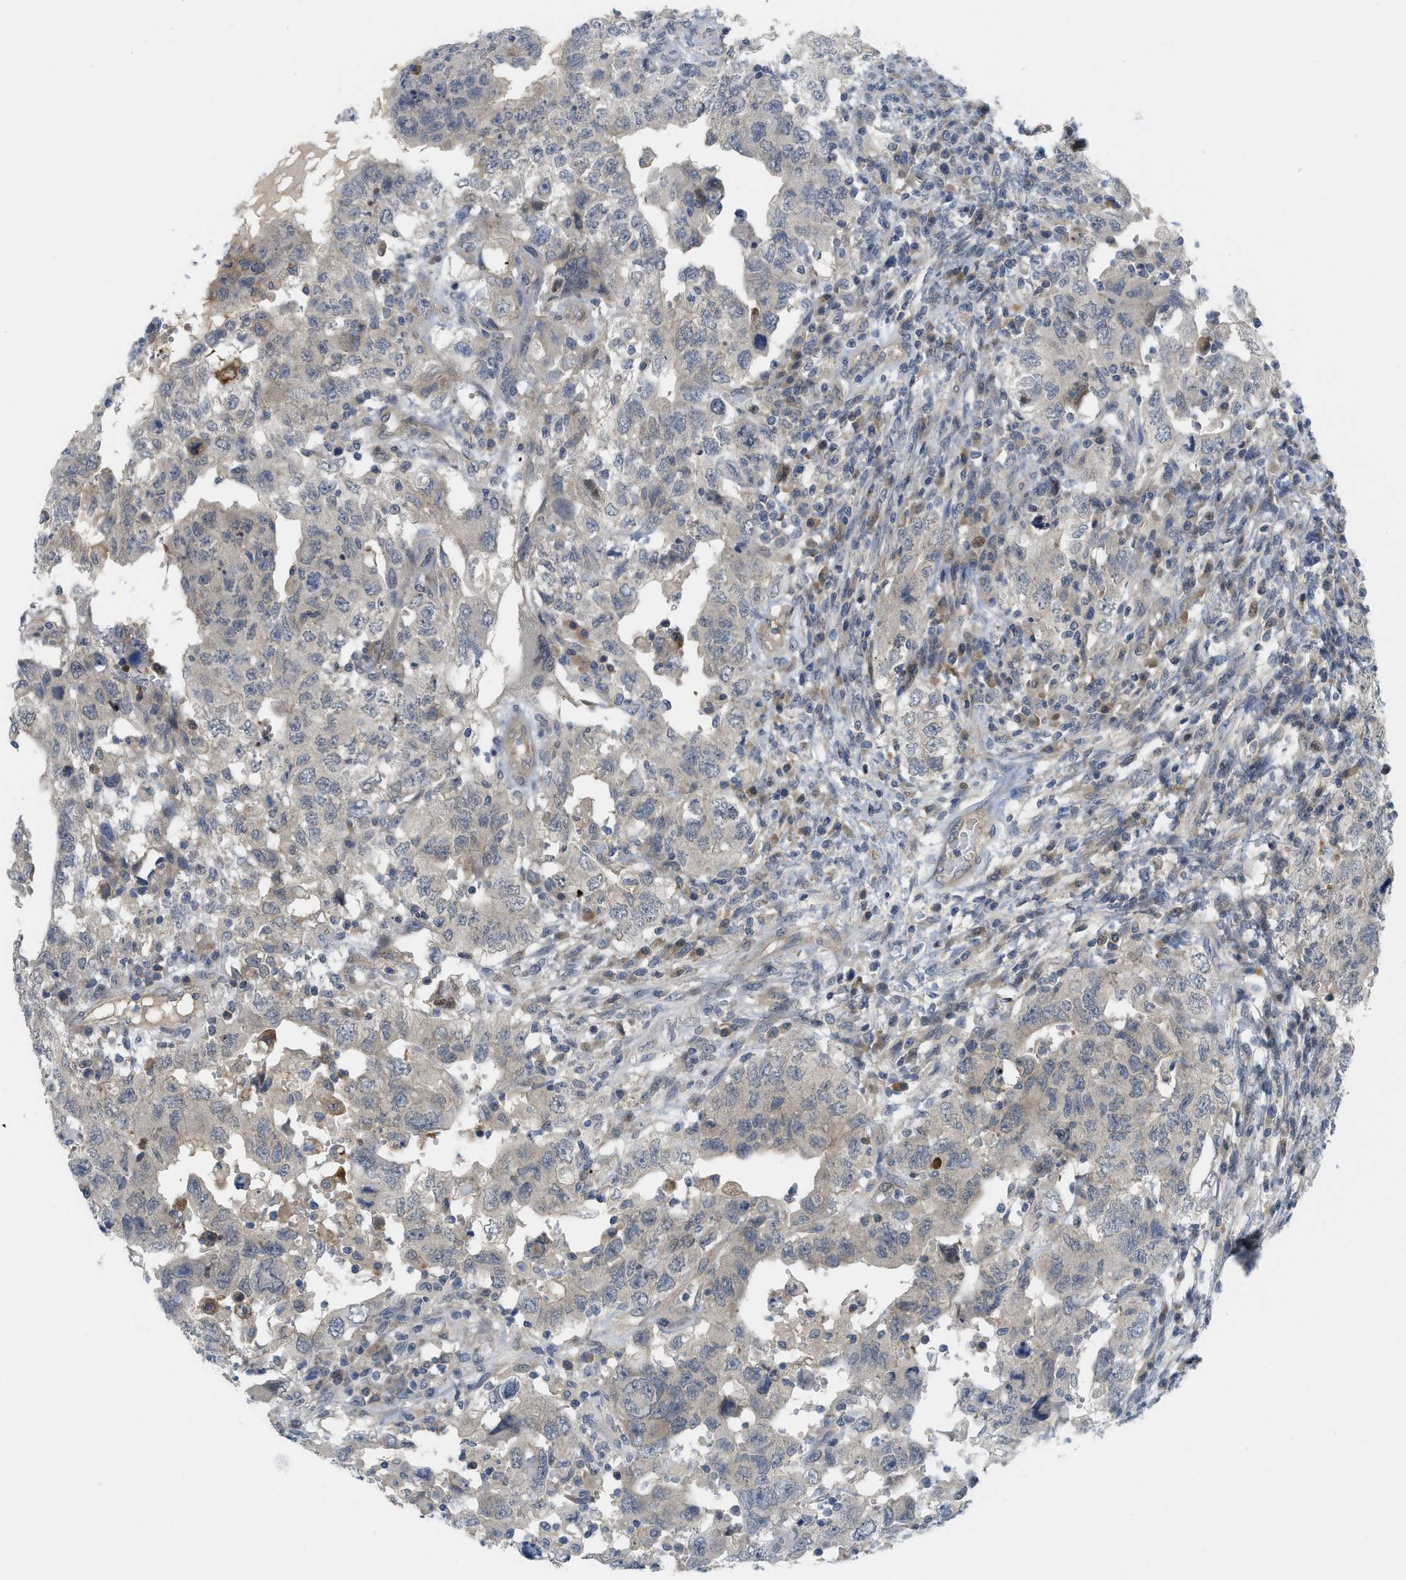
{"staining": {"intensity": "weak", "quantity": "<25%", "location": "cytoplasmic/membranous"}, "tissue": "testis cancer", "cell_type": "Tumor cells", "image_type": "cancer", "snomed": [{"axis": "morphology", "description": "Carcinoma, Embryonal, NOS"}, {"axis": "topography", "description": "Testis"}], "caption": "The micrograph displays no staining of tumor cells in testis embryonal carcinoma. (IHC, brightfield microscopy, high magnification).", "gene": "TNFAIP1", "patient": {"sex": "male", "age": 26}}